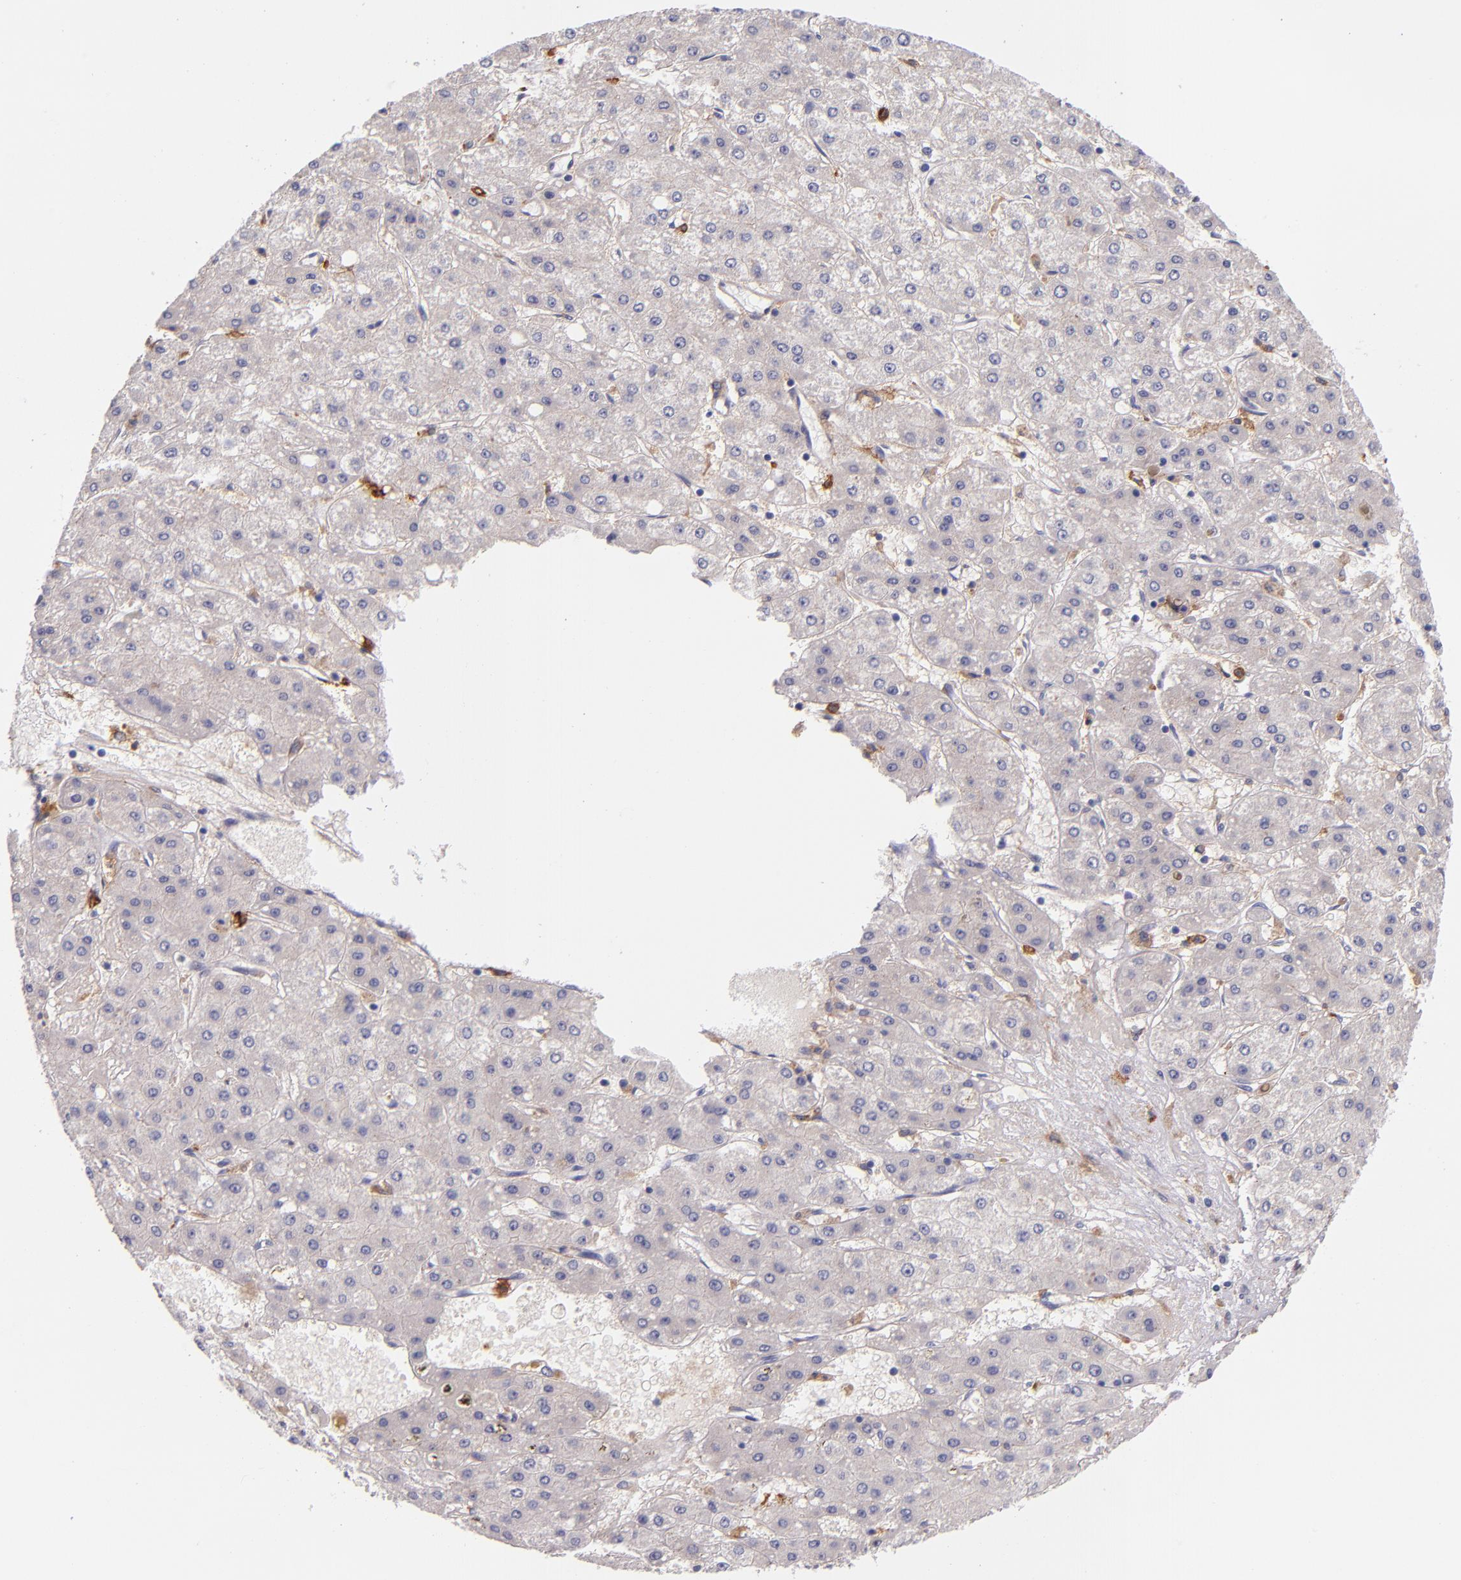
{"staining": {"intensity": "negative", "quantity": "none", "location": "none"}, "tissue": "liver cancer", "cell_type": "Tumor cells", "image_type": "cancer", "snomed": [{"axis": "morphology", "description": "Carcinoma, Hepatocellular, NOS"}, {"axis": "topography", "description": "Liver"}], "caption": "Immunohistochemical staining of human liver hepatocellular carcinoma shows no significant positivity in tumor cells.", "gene": "C5AR1", "patient": {"sex": "female", "age": 52}}